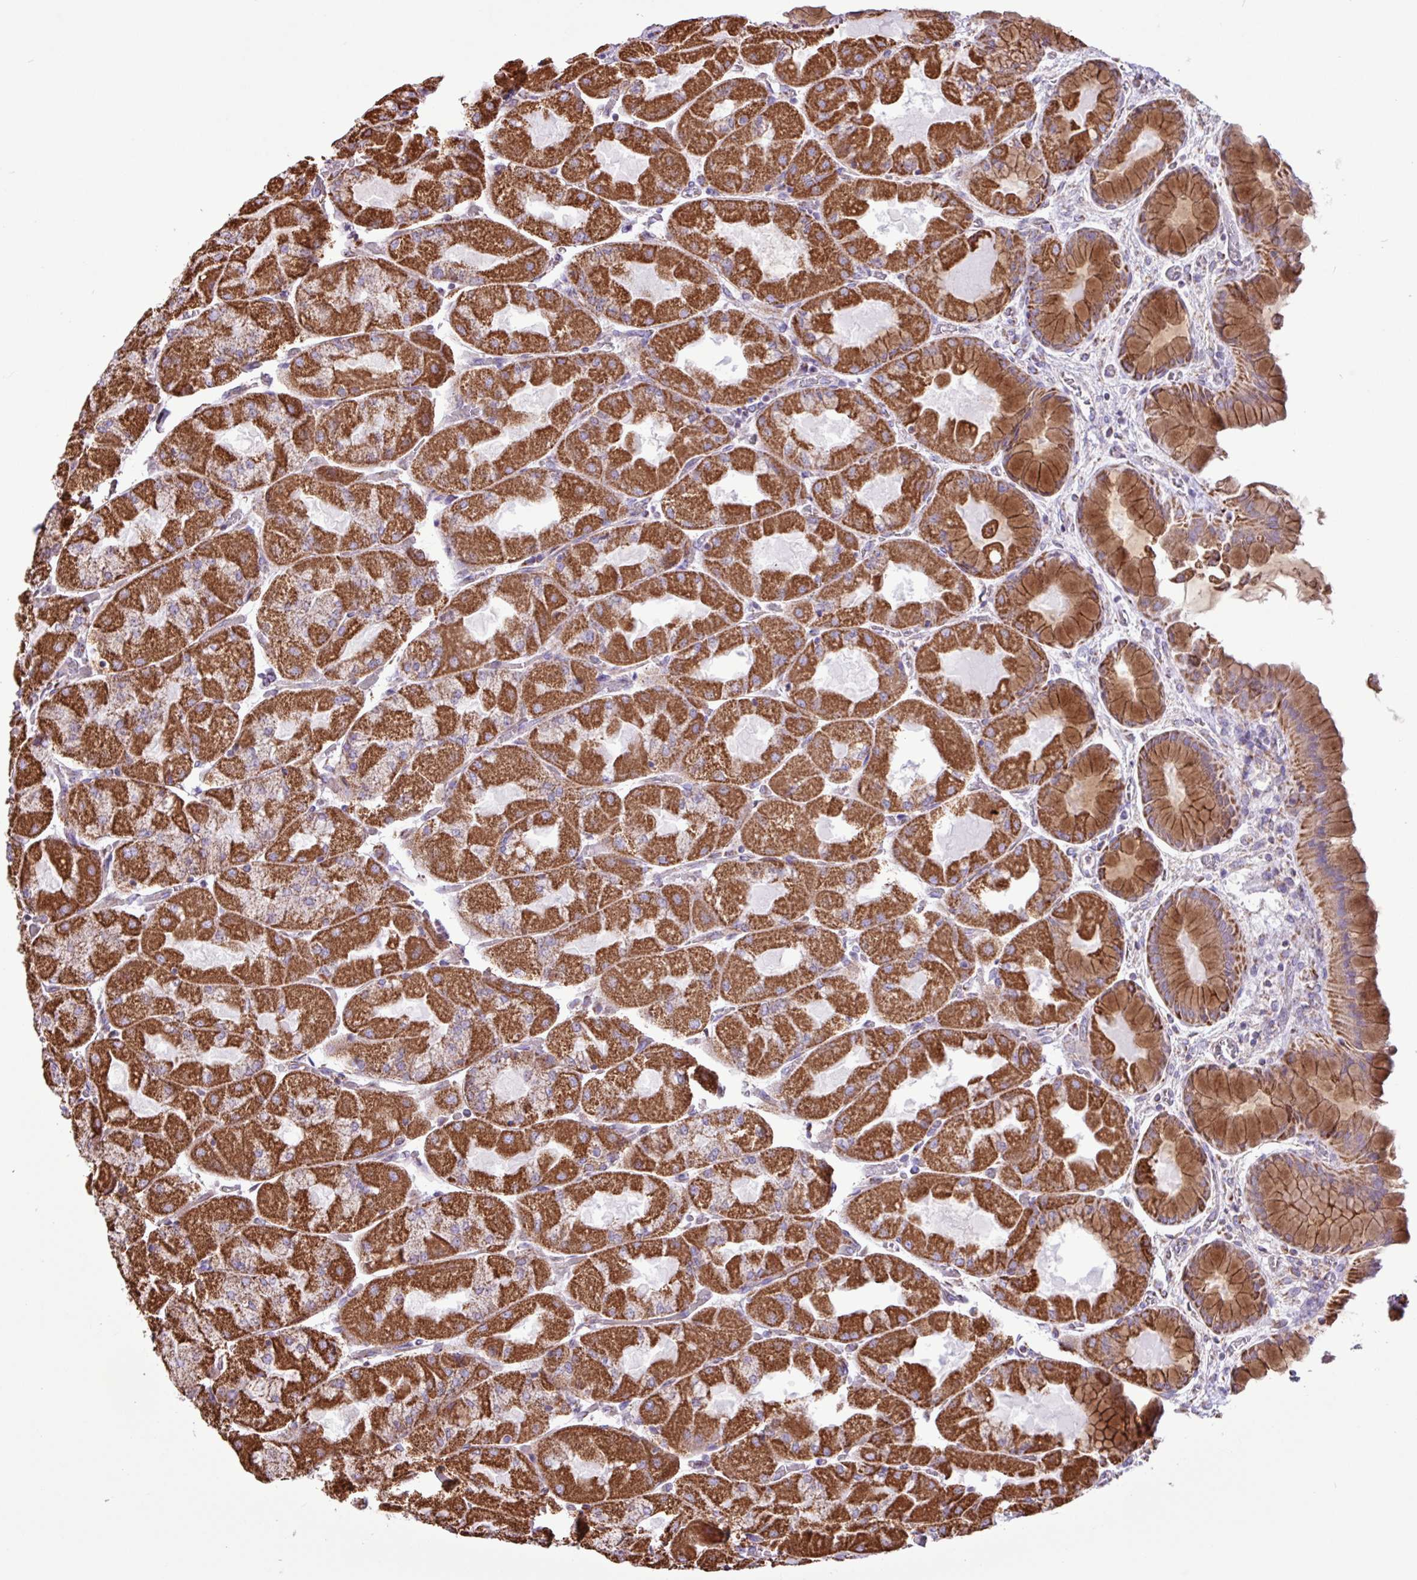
{"staining": {"intensity": "strong", "quantity": ">75%", "location": "cytoplasmic/membranous"}, "tissue": "stomach", "cell_type": "Glandular cells", "image_type": "normal", "snomed": [{"axis": "morphology", "description": "Normal tissue, NOS"}, {"axis": "topography", "description": "Stomach"}], "caption": "Stomach stained with immunohistochemistry exhibits strong cytoplasmic/membranous staining in approximately >75% of glandular cells.", "gene": "RTL3", "patient": {"sex": "female", "age": 61}}